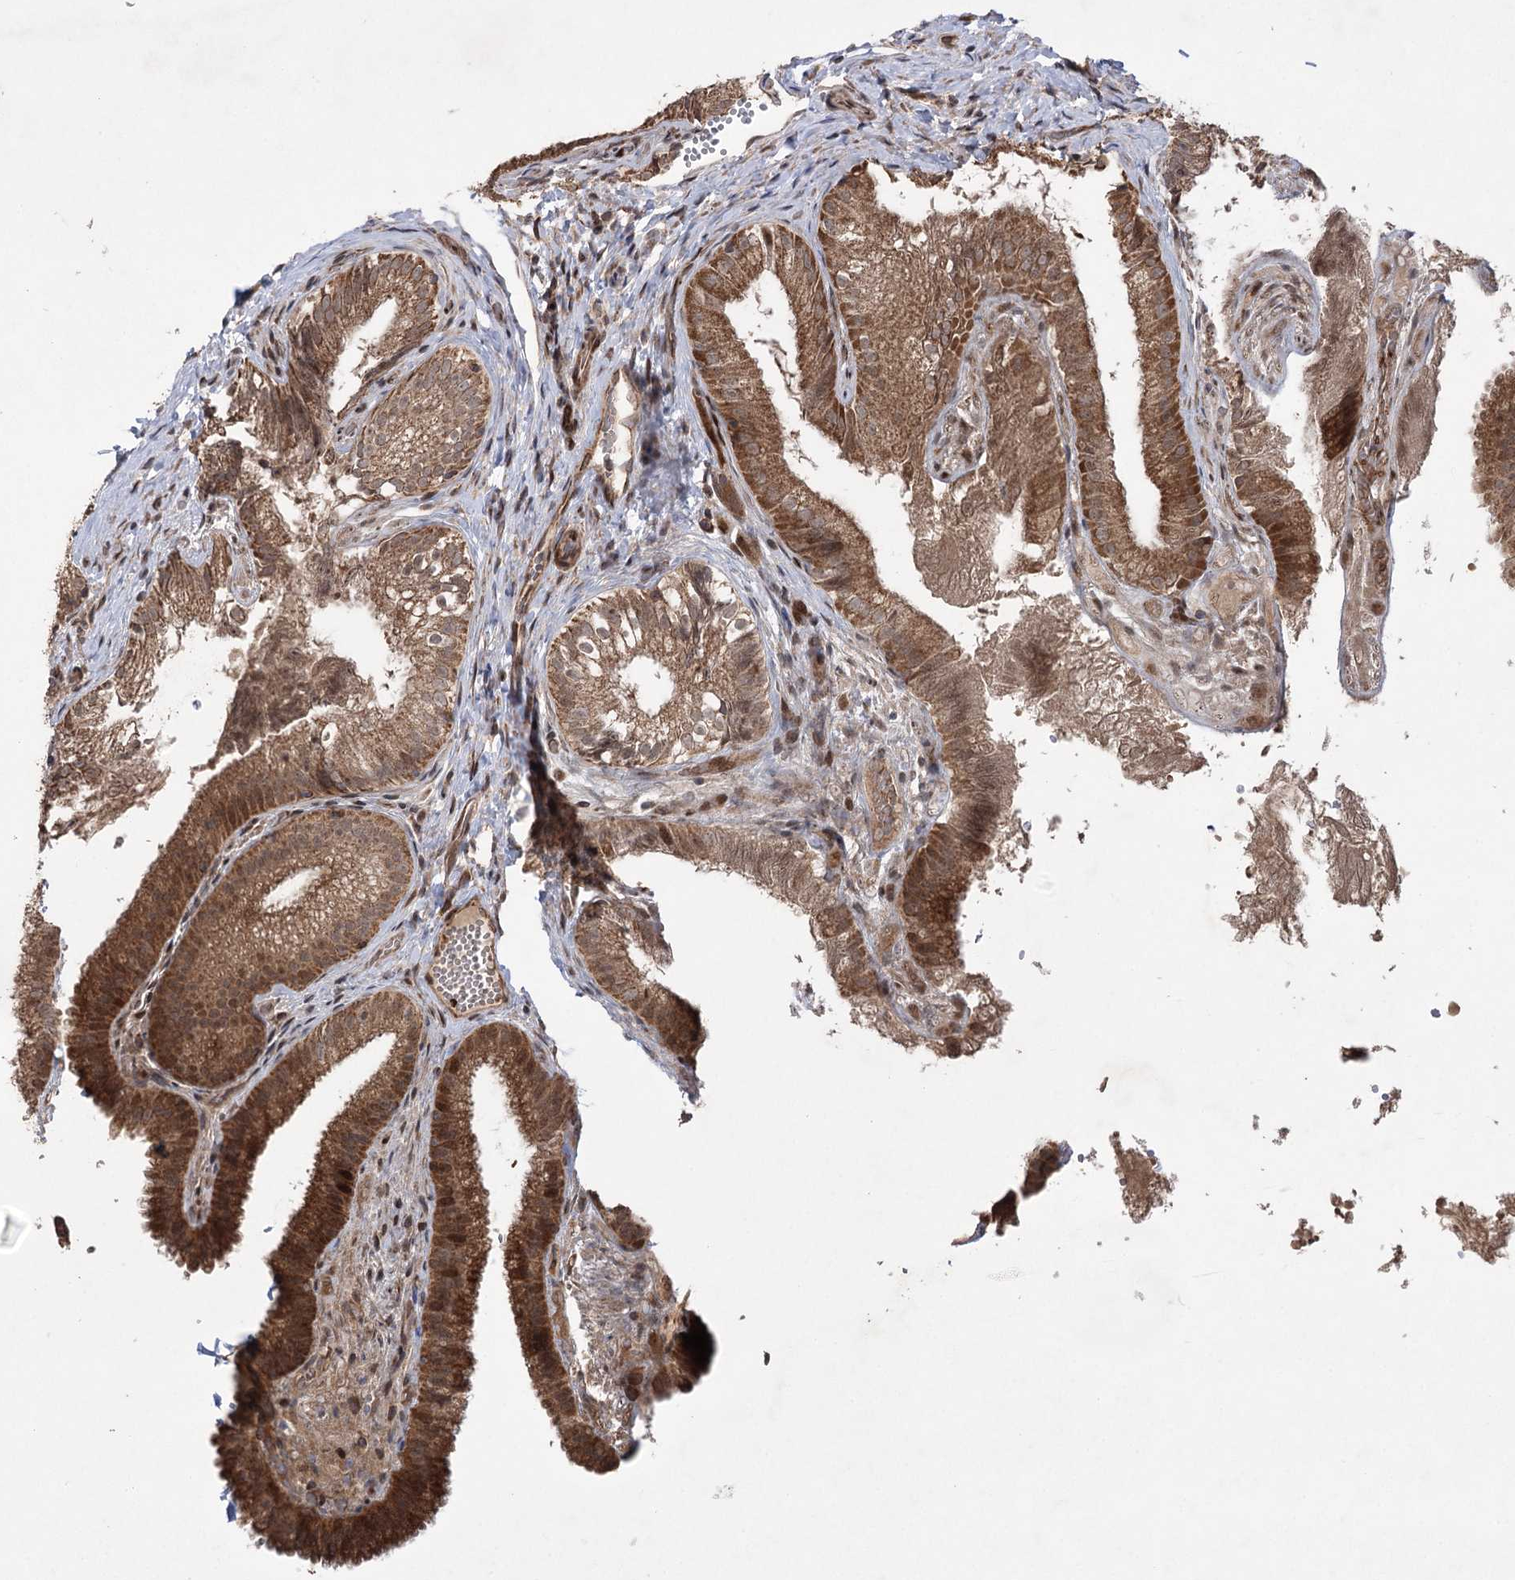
{"staining": {"intensity": "moderate", "quantity": ">75%", "location": "cytoplasmic/membranous,nuclear"}, "tissue": "gallbladder", "cell_type": "Glandular cells", "image_type": "normal", "snomed": [{"axis": "morphology", "description": "Normal tissue, NOS"}, {"axis": "topography", "description": "Gallbladder"}], "caption": "This histopathology image exhibits immunohistochemistry (IHC) staining of normal gallbladder, with medium moderate cytoplasmic/membranous,nuclear staining in about >75% of glandular cells.", "gene": "TENM2", "patient": {"sex": "female", "age": 30}}